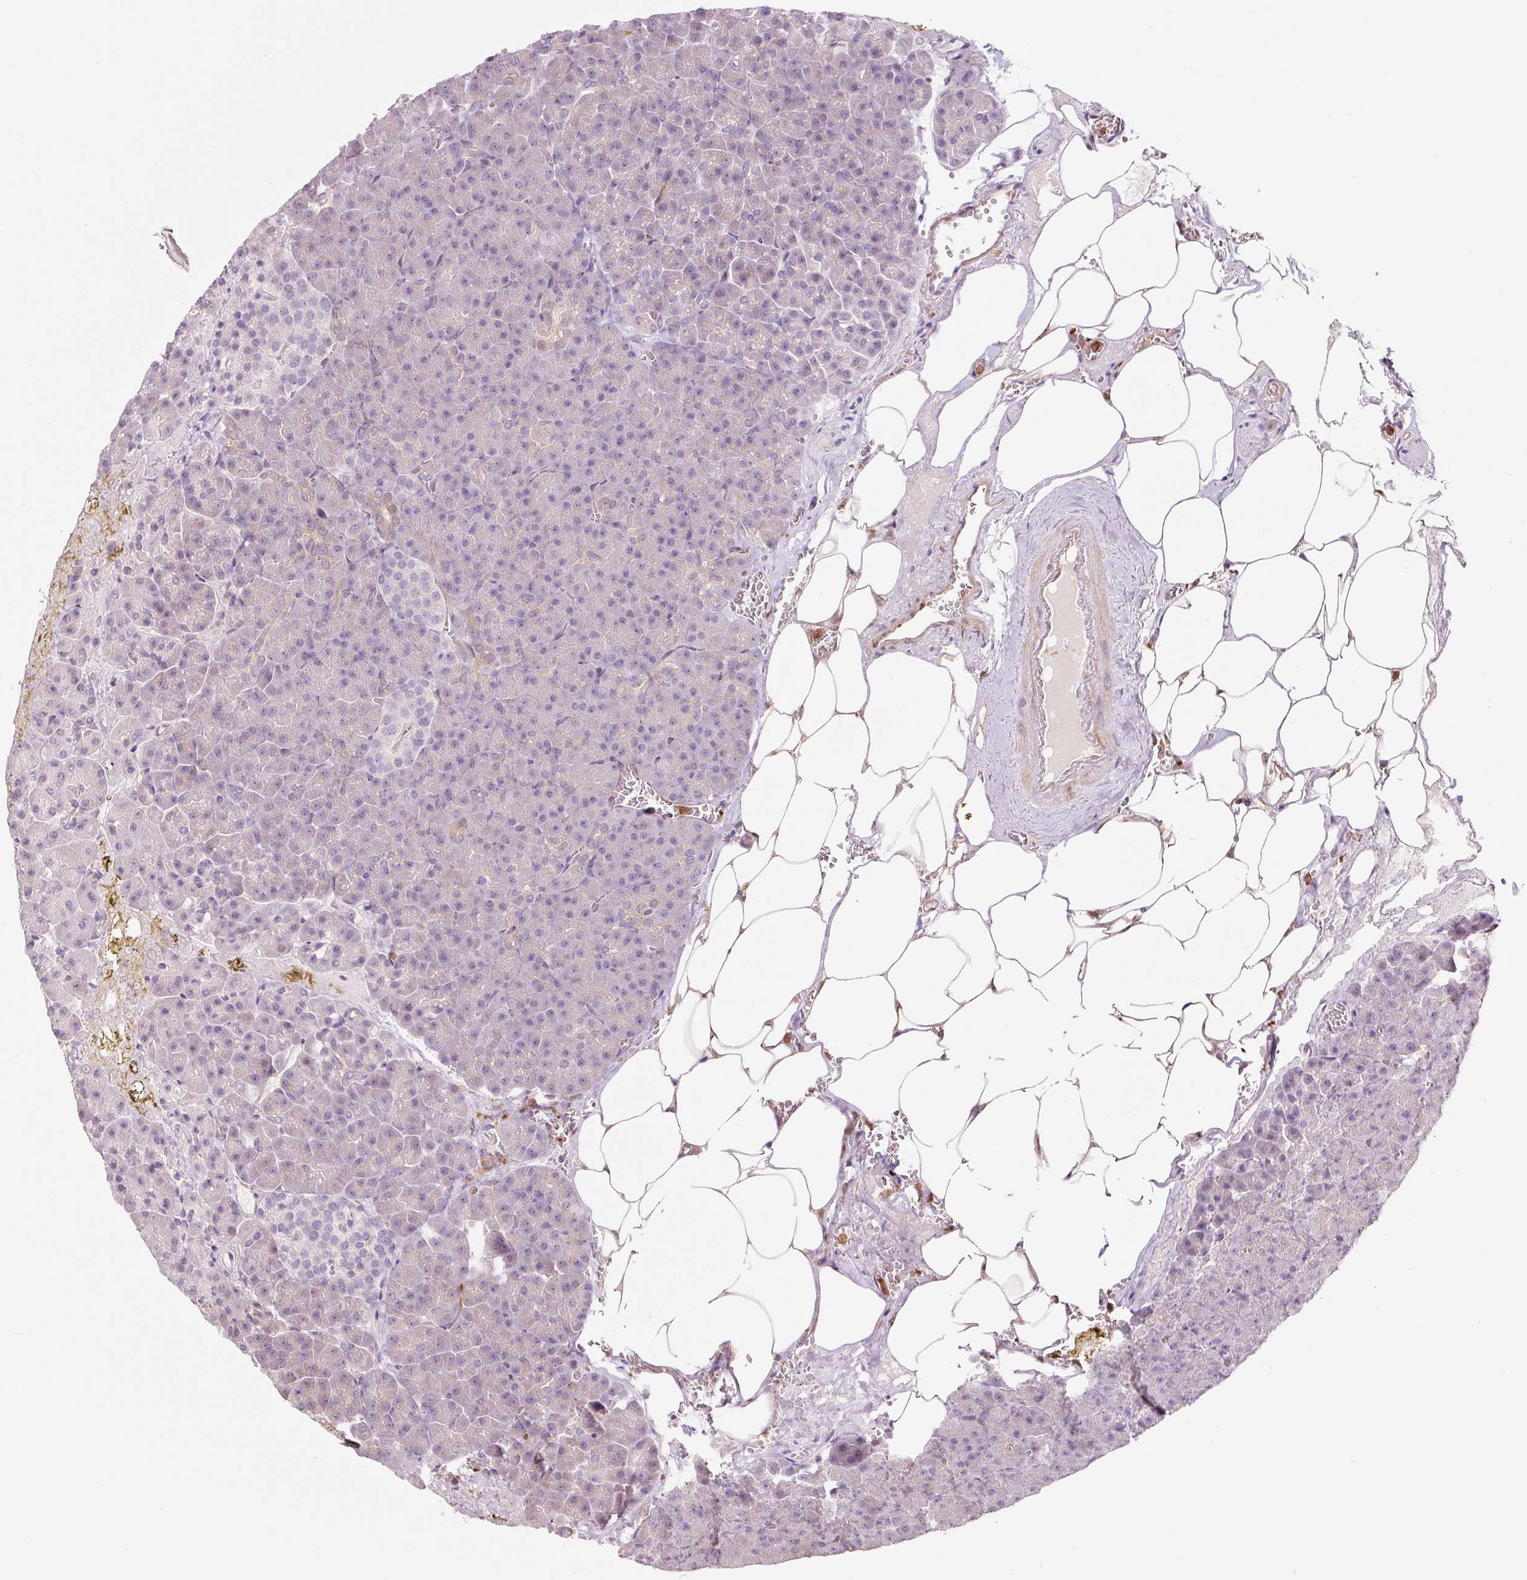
{"staining": {"intensity": "negative", "quantity": "none", "location": "none"}, "tissue": "pancreas", "cell_type": "Exocrine glandular cells", "image_type": "normal", "snomed": [{"axis": "morphology", "description": "Normal tissue, NOS"}, {"axis": "topography", "description": "Pancreas"}], "caption": "High magnification brightfield microscopy of benign pancreas stained with DAB (3,3'-diaminobenzidine) (brown) and counterstained with hematoxylin (blue): exocrine glandular cells show no significant expression. The staining was performed using DAB to visualize the protein expression in brown, while the nuclei were stained in blue with hematoxylin (Magnification: 20x).", "gene": "FBXL14", "patient": {"sex": "female", "age": 74}}